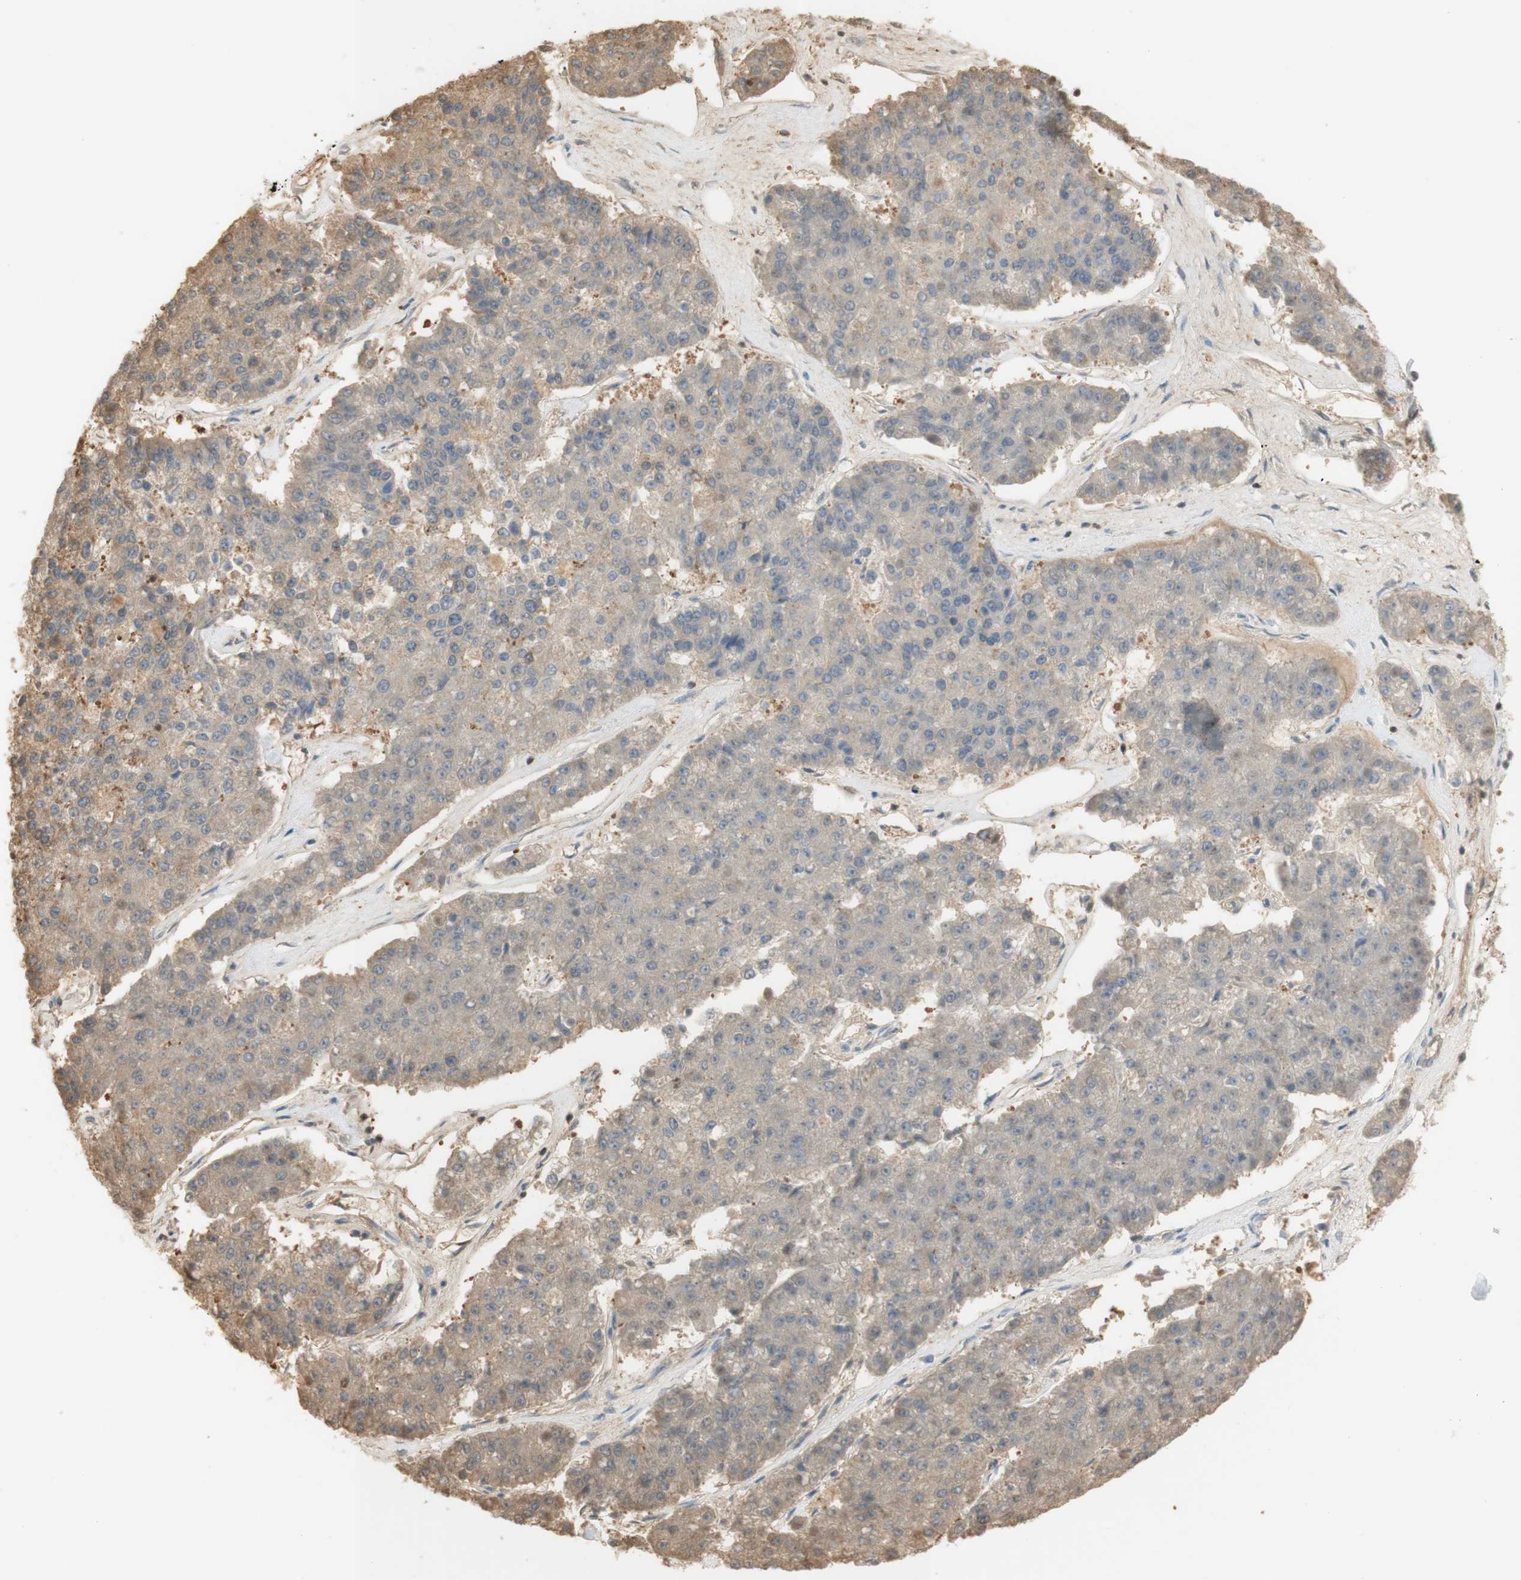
{"staining": {"intensity": "weak", "quantity": "<25%", "location": "cytoplasmic/membranous"}, "tissue": "pancreatic cancer", "cell_type": "Tumor cells", "image_type": "cancer", "snomed": [{"axis": "morphology", "description": "Adenocarcinoma, NOS"}, {"axis": "topography", "description": "Pancreas"}], "caption": "High power microscopy histopathology image of an IHC image of adenocarcinoma (pancreatic), revealing no significant staining in tumor cells.", "gene": "NAP1L4", "patient": {"sex": "male", "age": 50}}